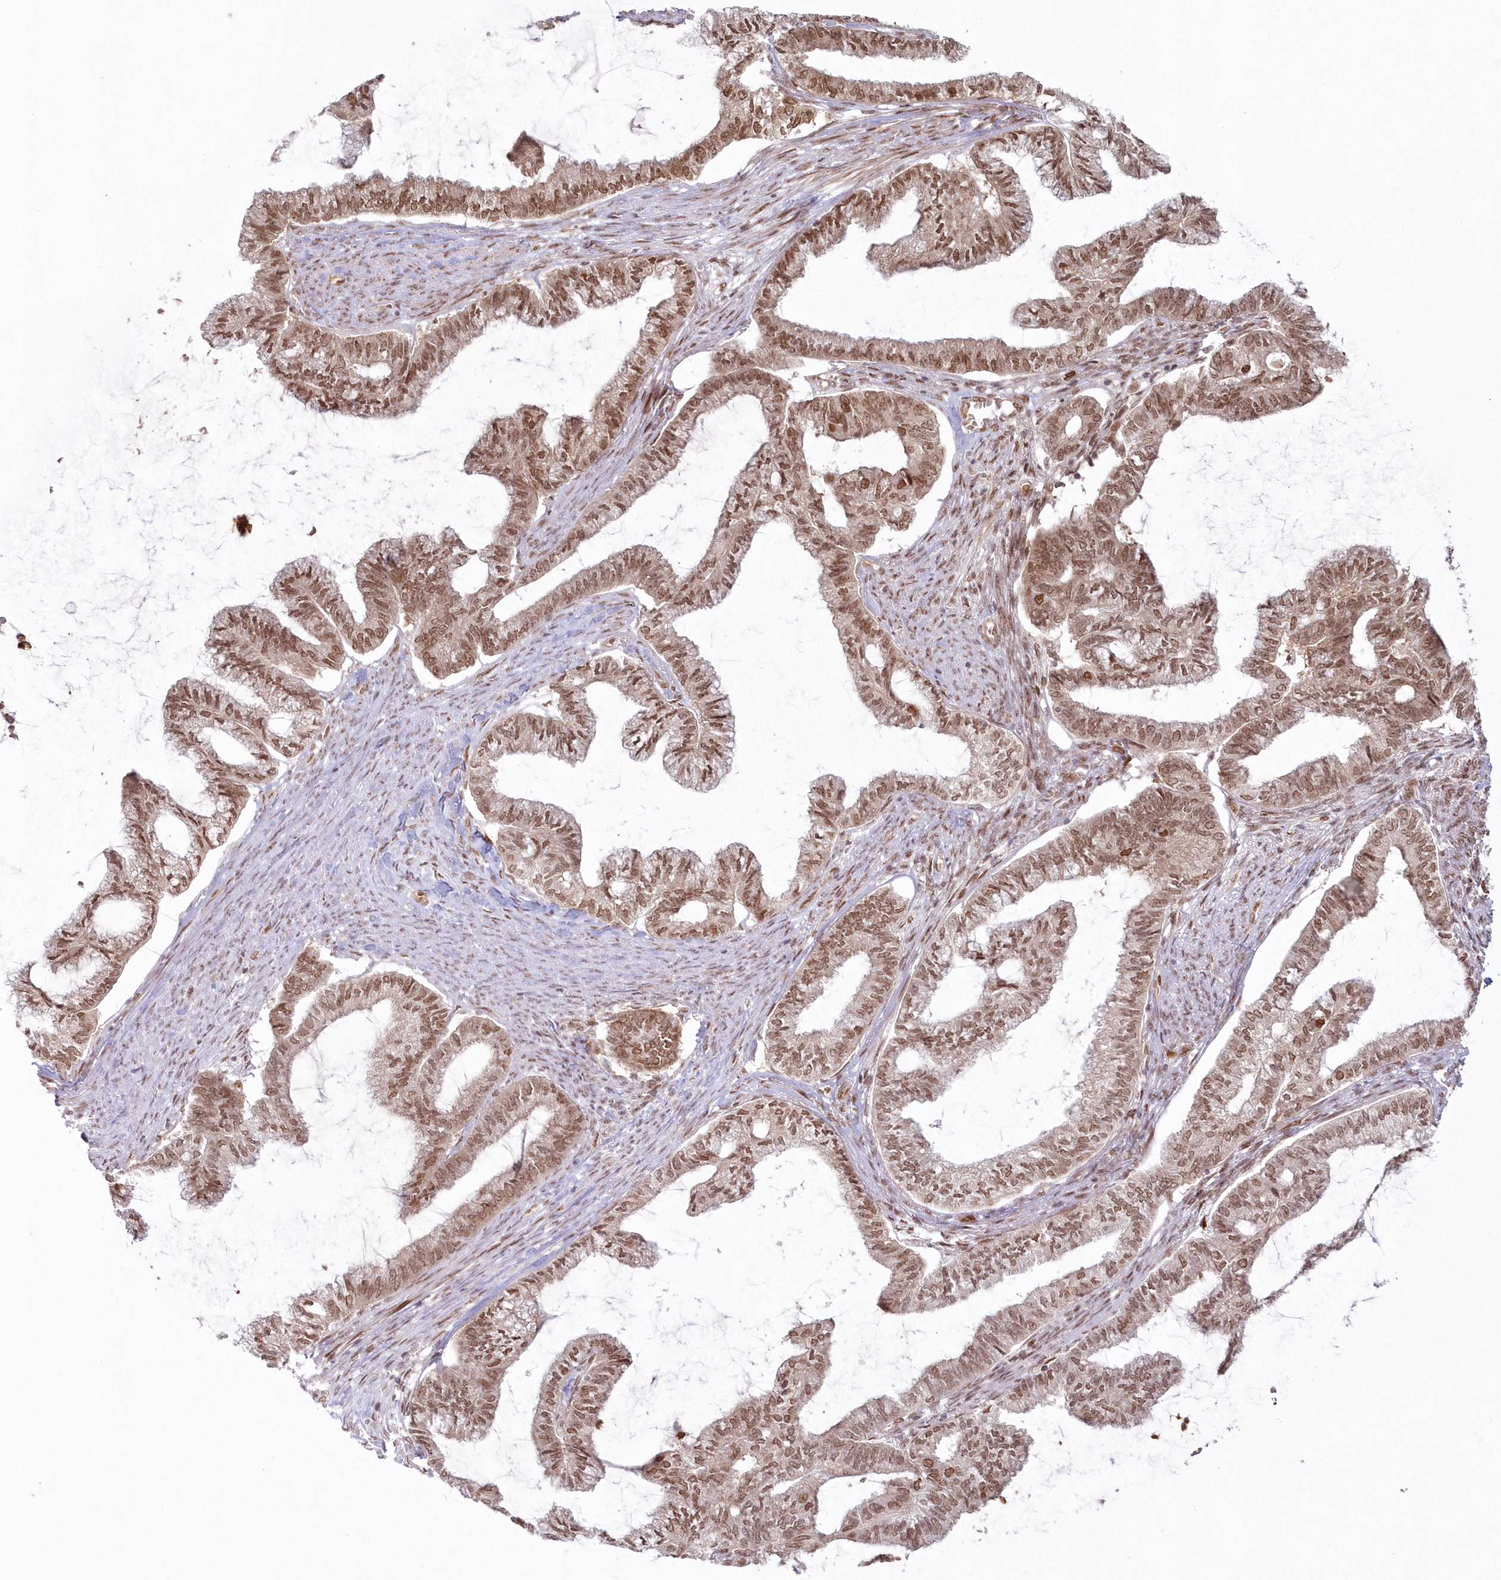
{"staining": {"intensity": "moderate", "quantity": ">75%", "location": "nuclear"}, "tissue": "endometrial cancer", "cell_type": "Tumor cells", "image_type": "cancer", "snomed": [{"axis": "morphology", "description": "Adenocarcinoma, NOS"}, {"axis": "topography", "description": "Endometrium"}], "caption": "Protein expression analysis of human endometrial adenocarcinoma reveals moderate nuclear expression in about >75% of tumor cells. The staining was performed using DAB (3,3'-diaminobenzidine) to visualize the protein expression in brown, while the nuclei were stained in blue with hematoxylin (Magnification: 20x).", "gene": "TOGARAM2", "patient": {"sex": "female", "age": 86}}